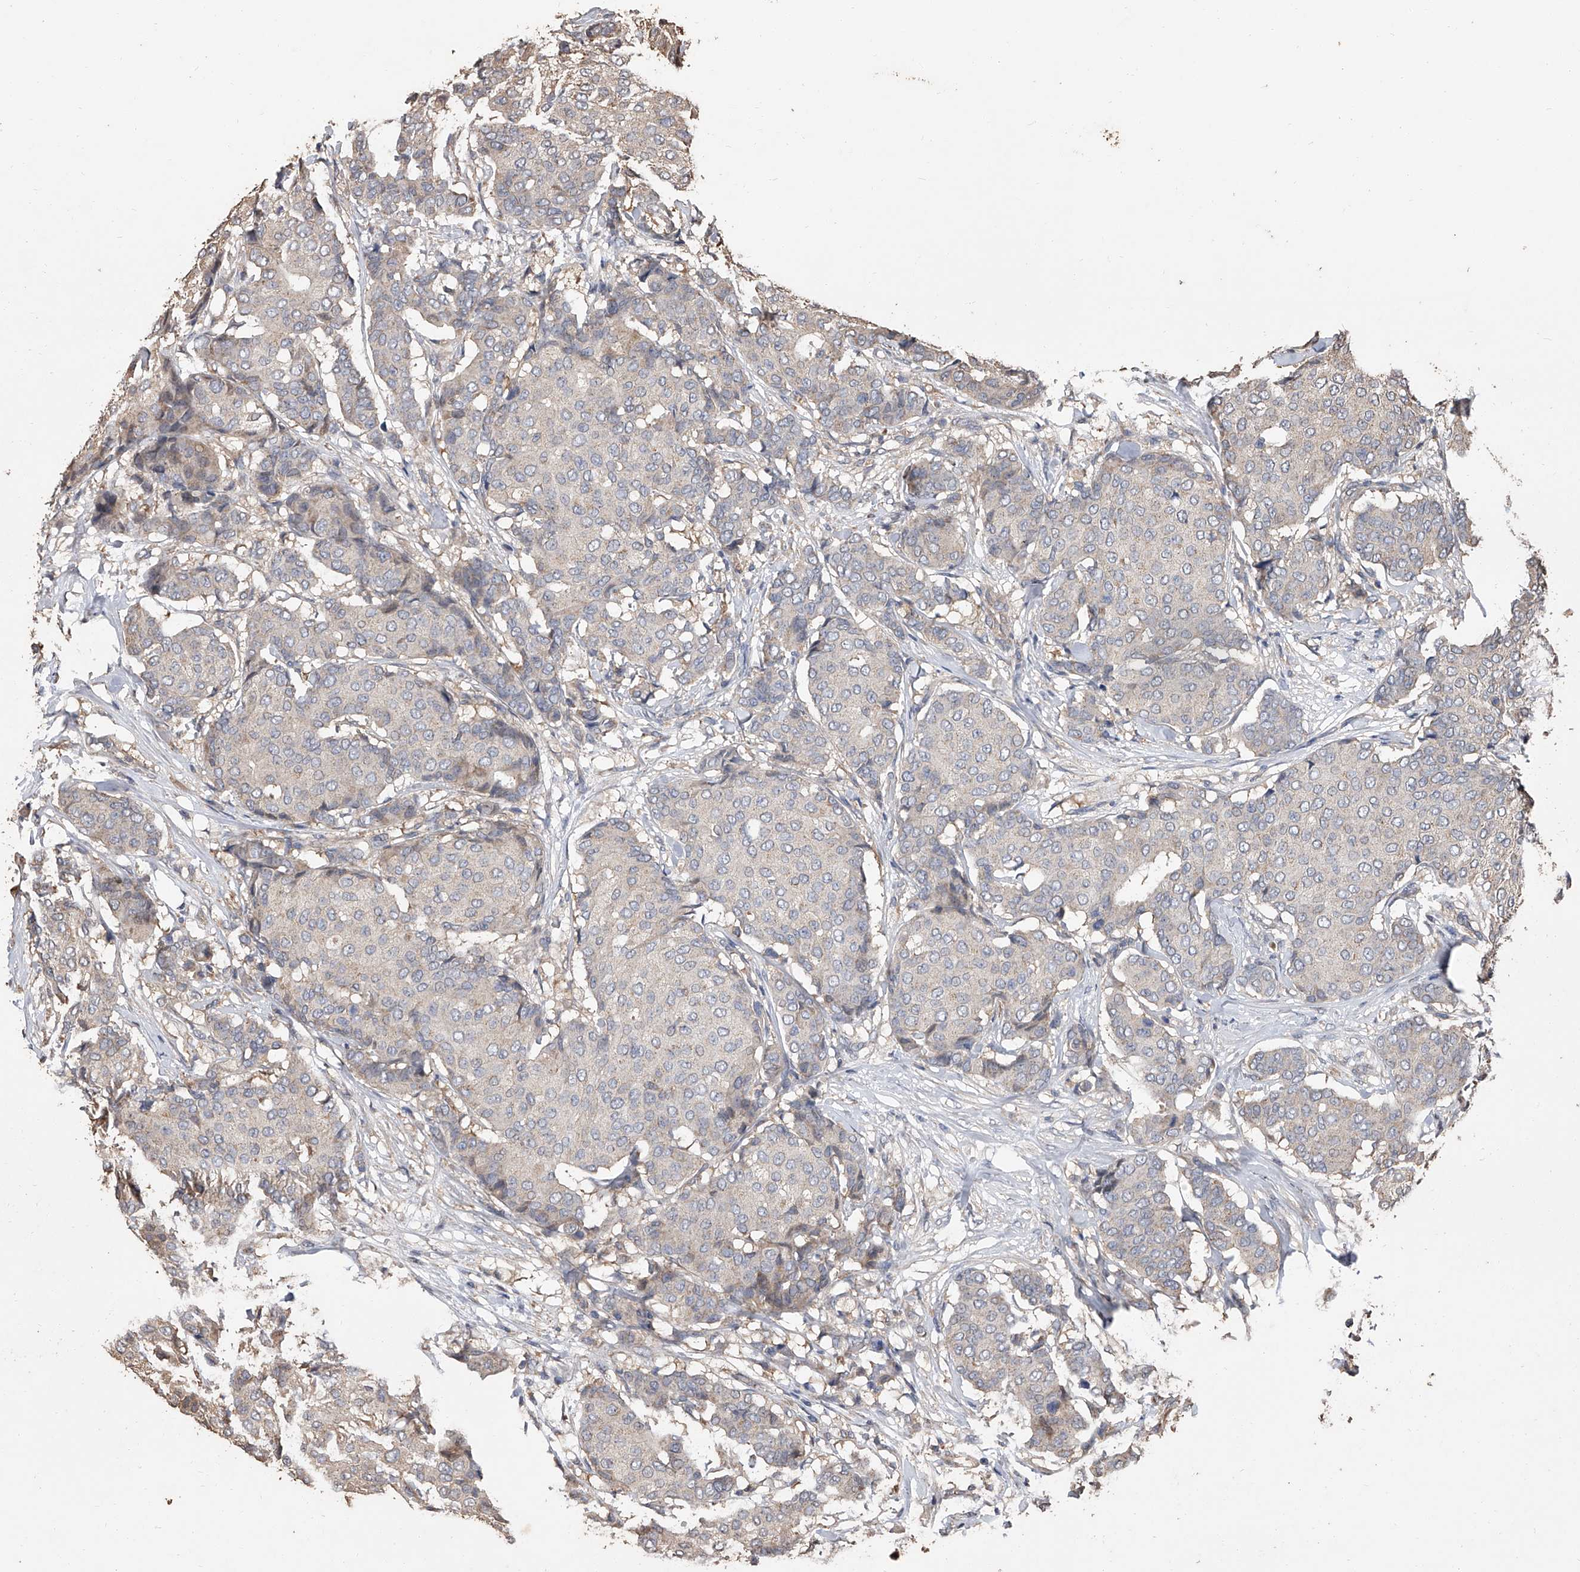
{"staining": {"intensity": "negative", "quantity": "none", "location": "none"}, "tissue": "breast cancer", "cell_type": "Tumor cells", "image_type": "cancer", "snomed": [{"axis": "morphology", "description": "Duct carcinoma"}, {"axis": "topography", "description": "Breast"}], "caption": "High power microscopy image of an immunohistochemistry histopathology image of breast cancer (infiltrating ductal carcinoma), revealing no significant positivity in tumor cells.", "gene": "LTV1", "patient": {"sex": "female", "age": 75}}